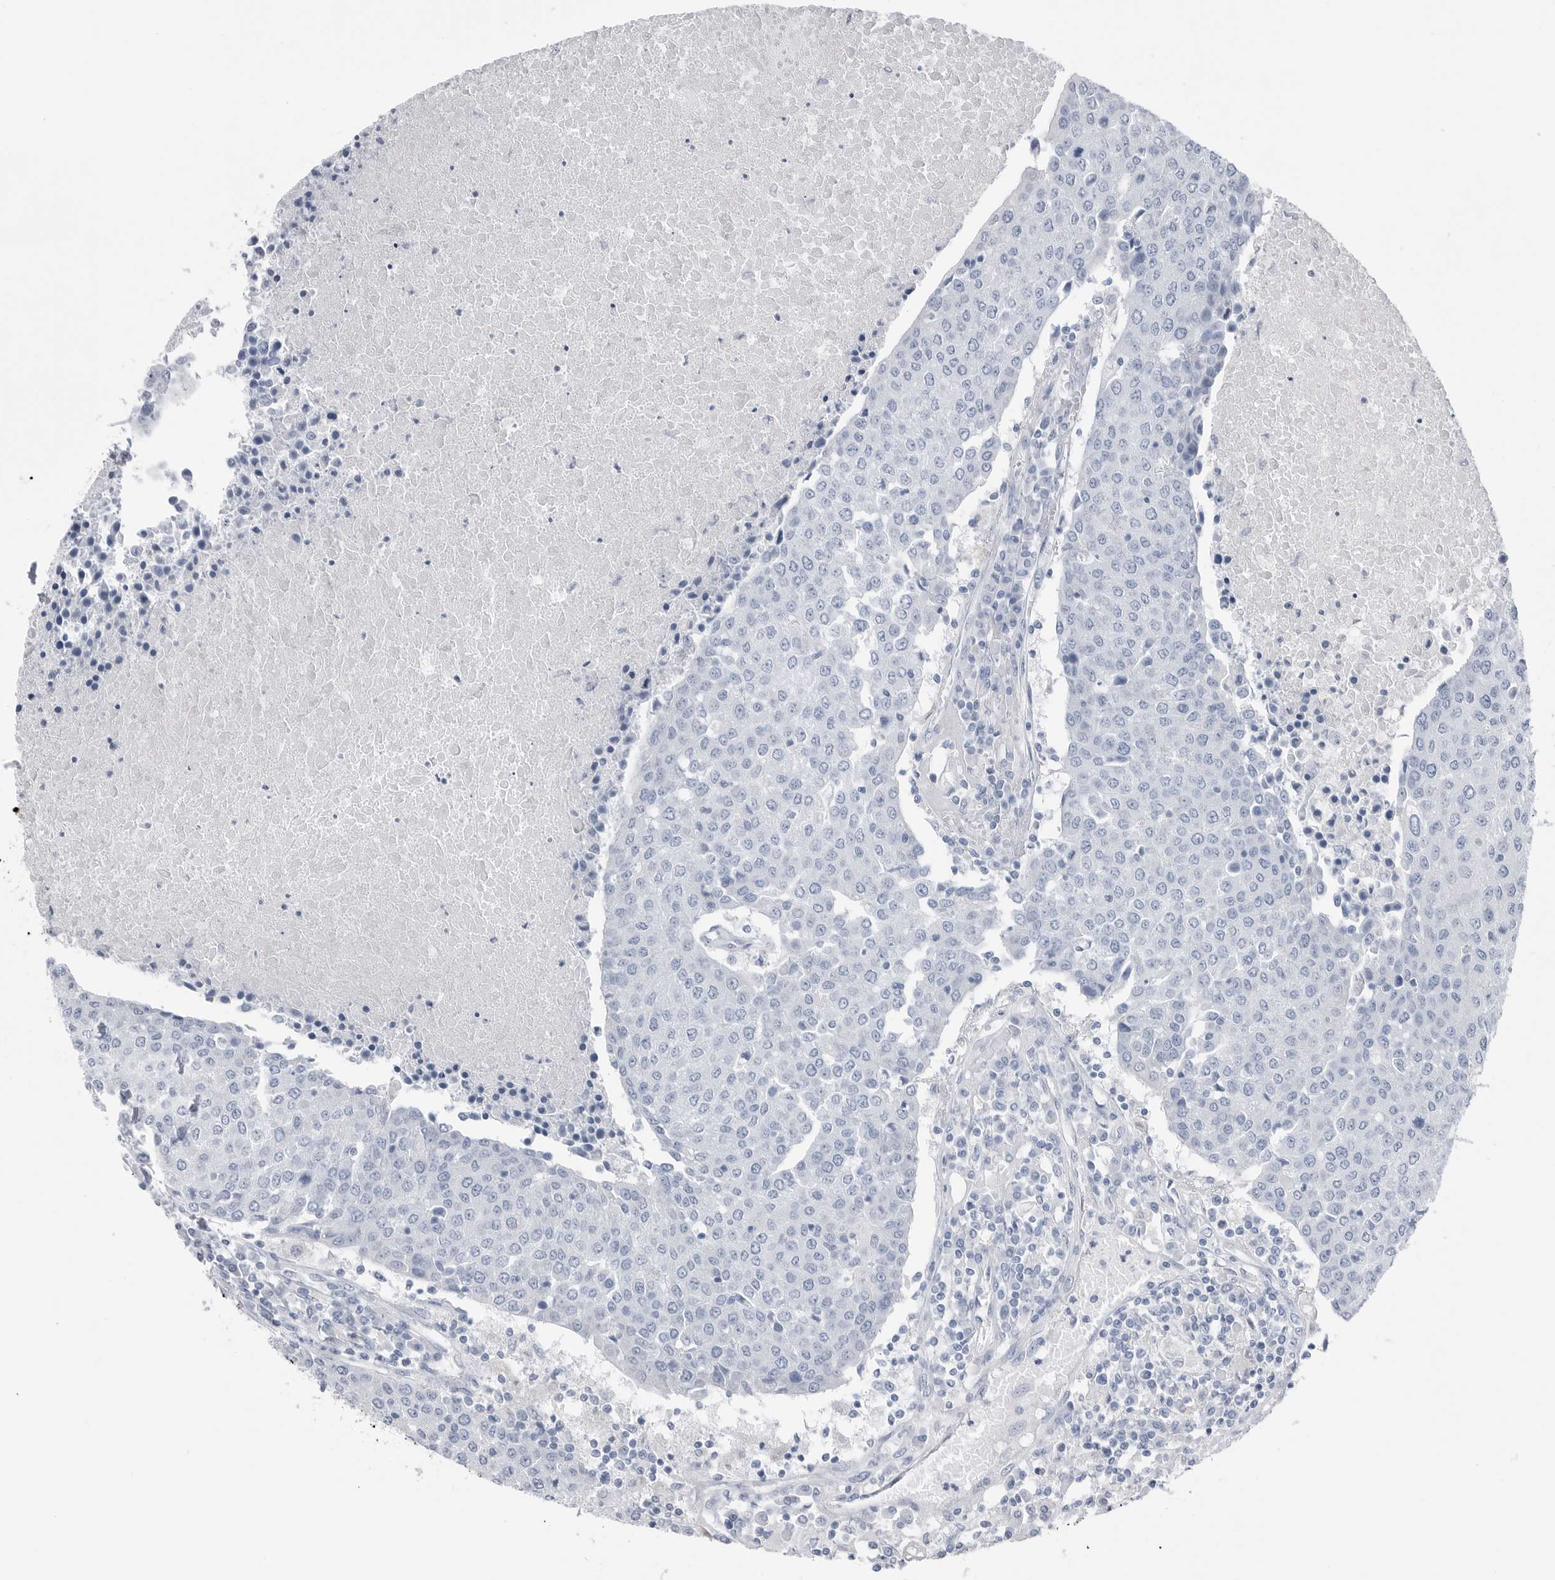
{"staining": {"intensity": "negative", "quantity": "none", "location": "none"}, "tissue": "urothelial cancer", "cell_type": "Tumor cells", "image_type": "cancer", "snomed": [{"axis": "morphology", "description": "Urothelial carcinoma, High grade"}, {"axis": "topography", "description": "Urinary bladder"}], "caption": "This is an immunohistochemistry photomicrograph of urothelial carcinoma (high-grade). There is no positivity in tumor cells.", "gene": "ABHD12", "patient": {"sex": "female", "age": 85}}